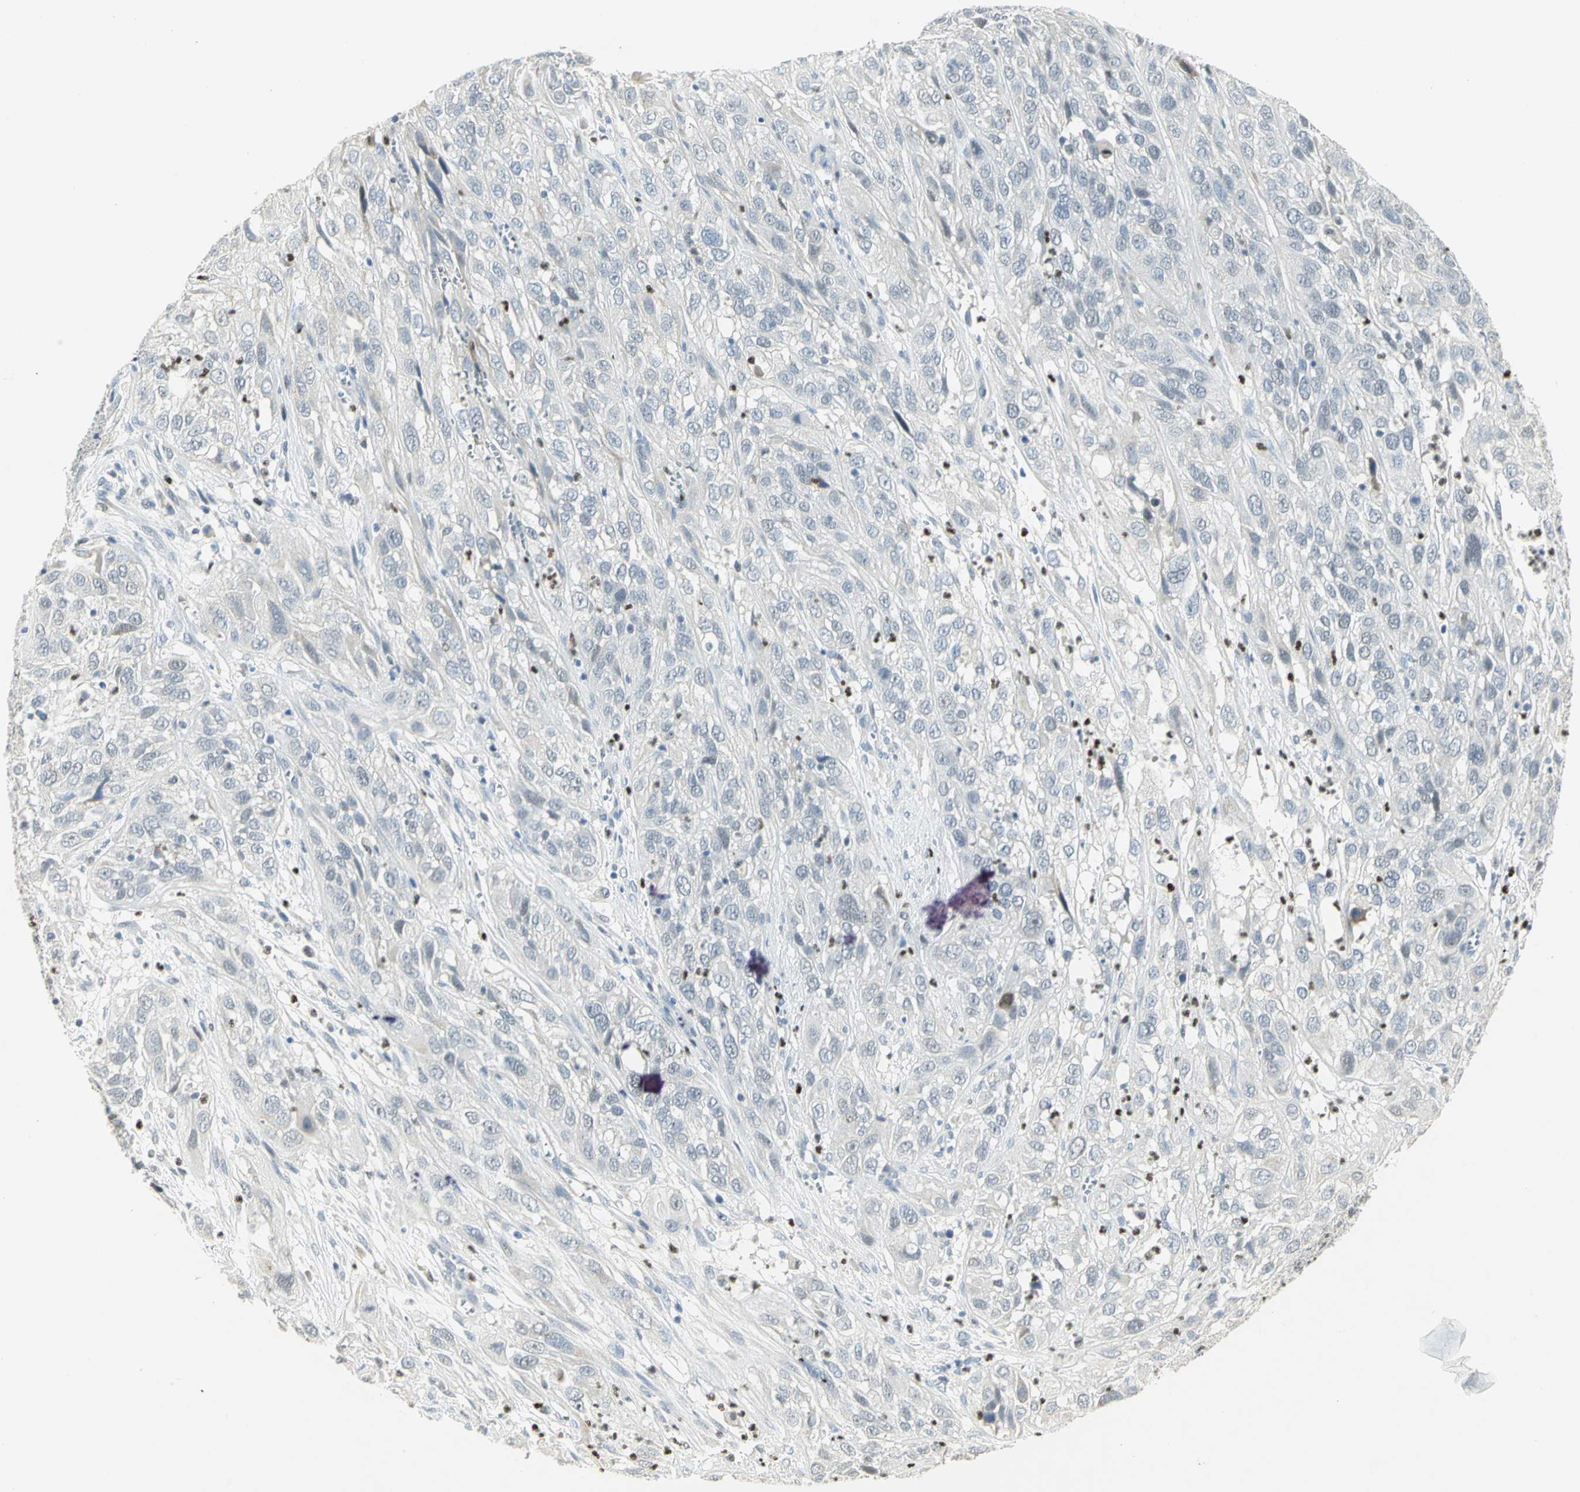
{"staining": {"intensity": "negative", "quantity": "none", "location": "none"}, "tissue": "cervical cancer", "cell_type": "Tumor cells", "image_type": "cancer", "snomed": [{"axis": "morphology", "description": "Squamous cell carcinoma, NOS"}, {"axis": "topography", "description": "Cervix"}], "caption": "Human squamous cell carcinoma (cervical) stained for a protein using immunohistochemistry (IHC) shows no staining in tumor cells.", "gene": "BCL6", "patient": {"sex": "female", "age": 32}}